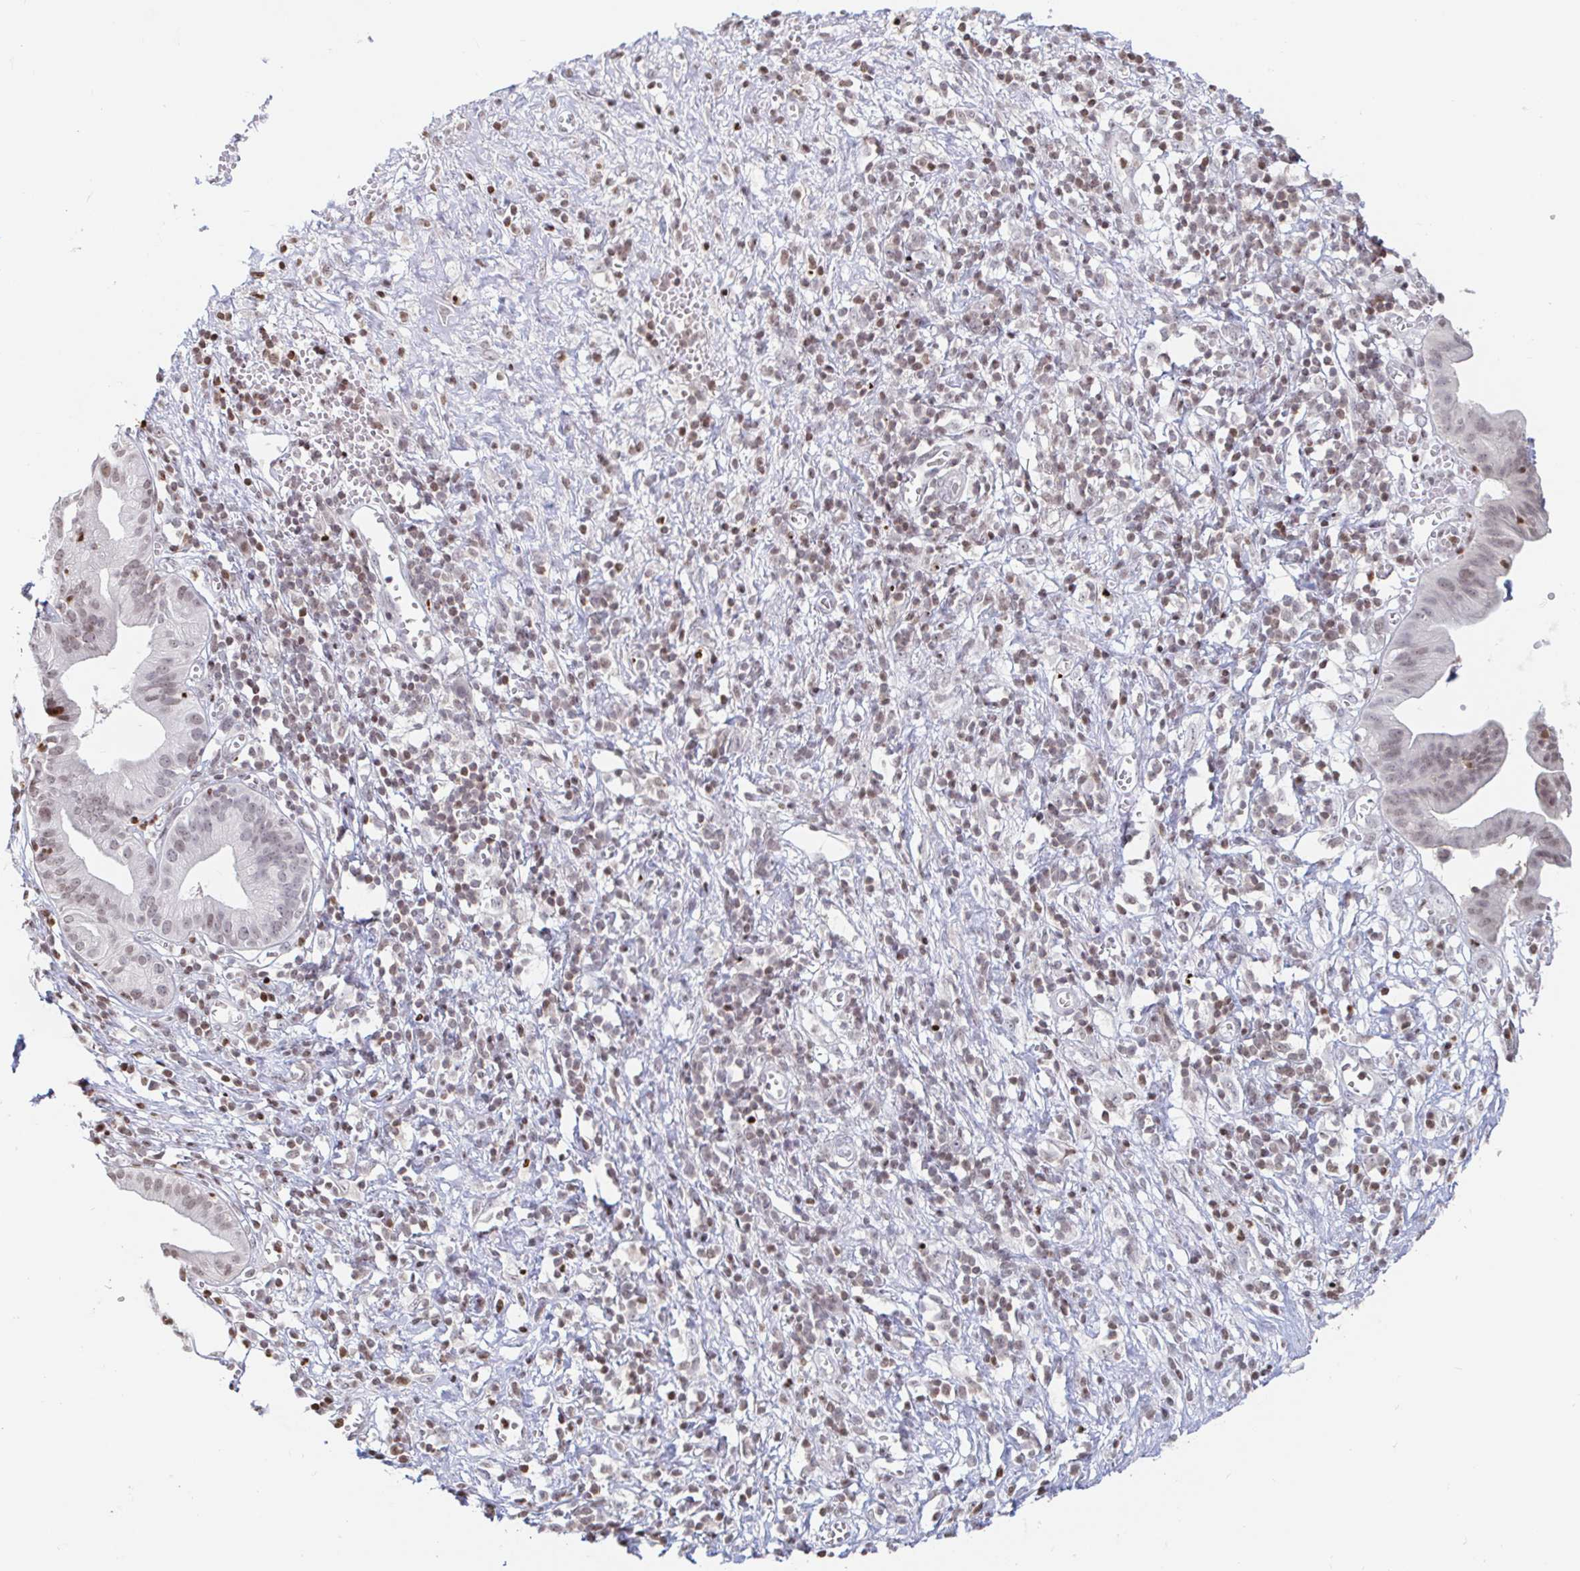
{"staining": {"intensity": "weak", "quantity": "25%-75%", "location": "nuclear"}, "tissue": "pancreatic cancer", "cell_type": "Tumor cells", "image_type": "cancer", "snomed": [{"axis": "morphology", "description": "Adenocarcinoma, NOS"}, {"axis": "topography", "description": "Pancreas"}], "caption": "This photomicrograph shows pancreatic cancer stained with immunohistochemistry (IHC) to label a protein in brown. The nuclear of tumor cells show weak positivity for the protein. Nuclei are counter-stained blue.", "gene": "HOXC10", "patient": {"sex": "female", "age": 73}}